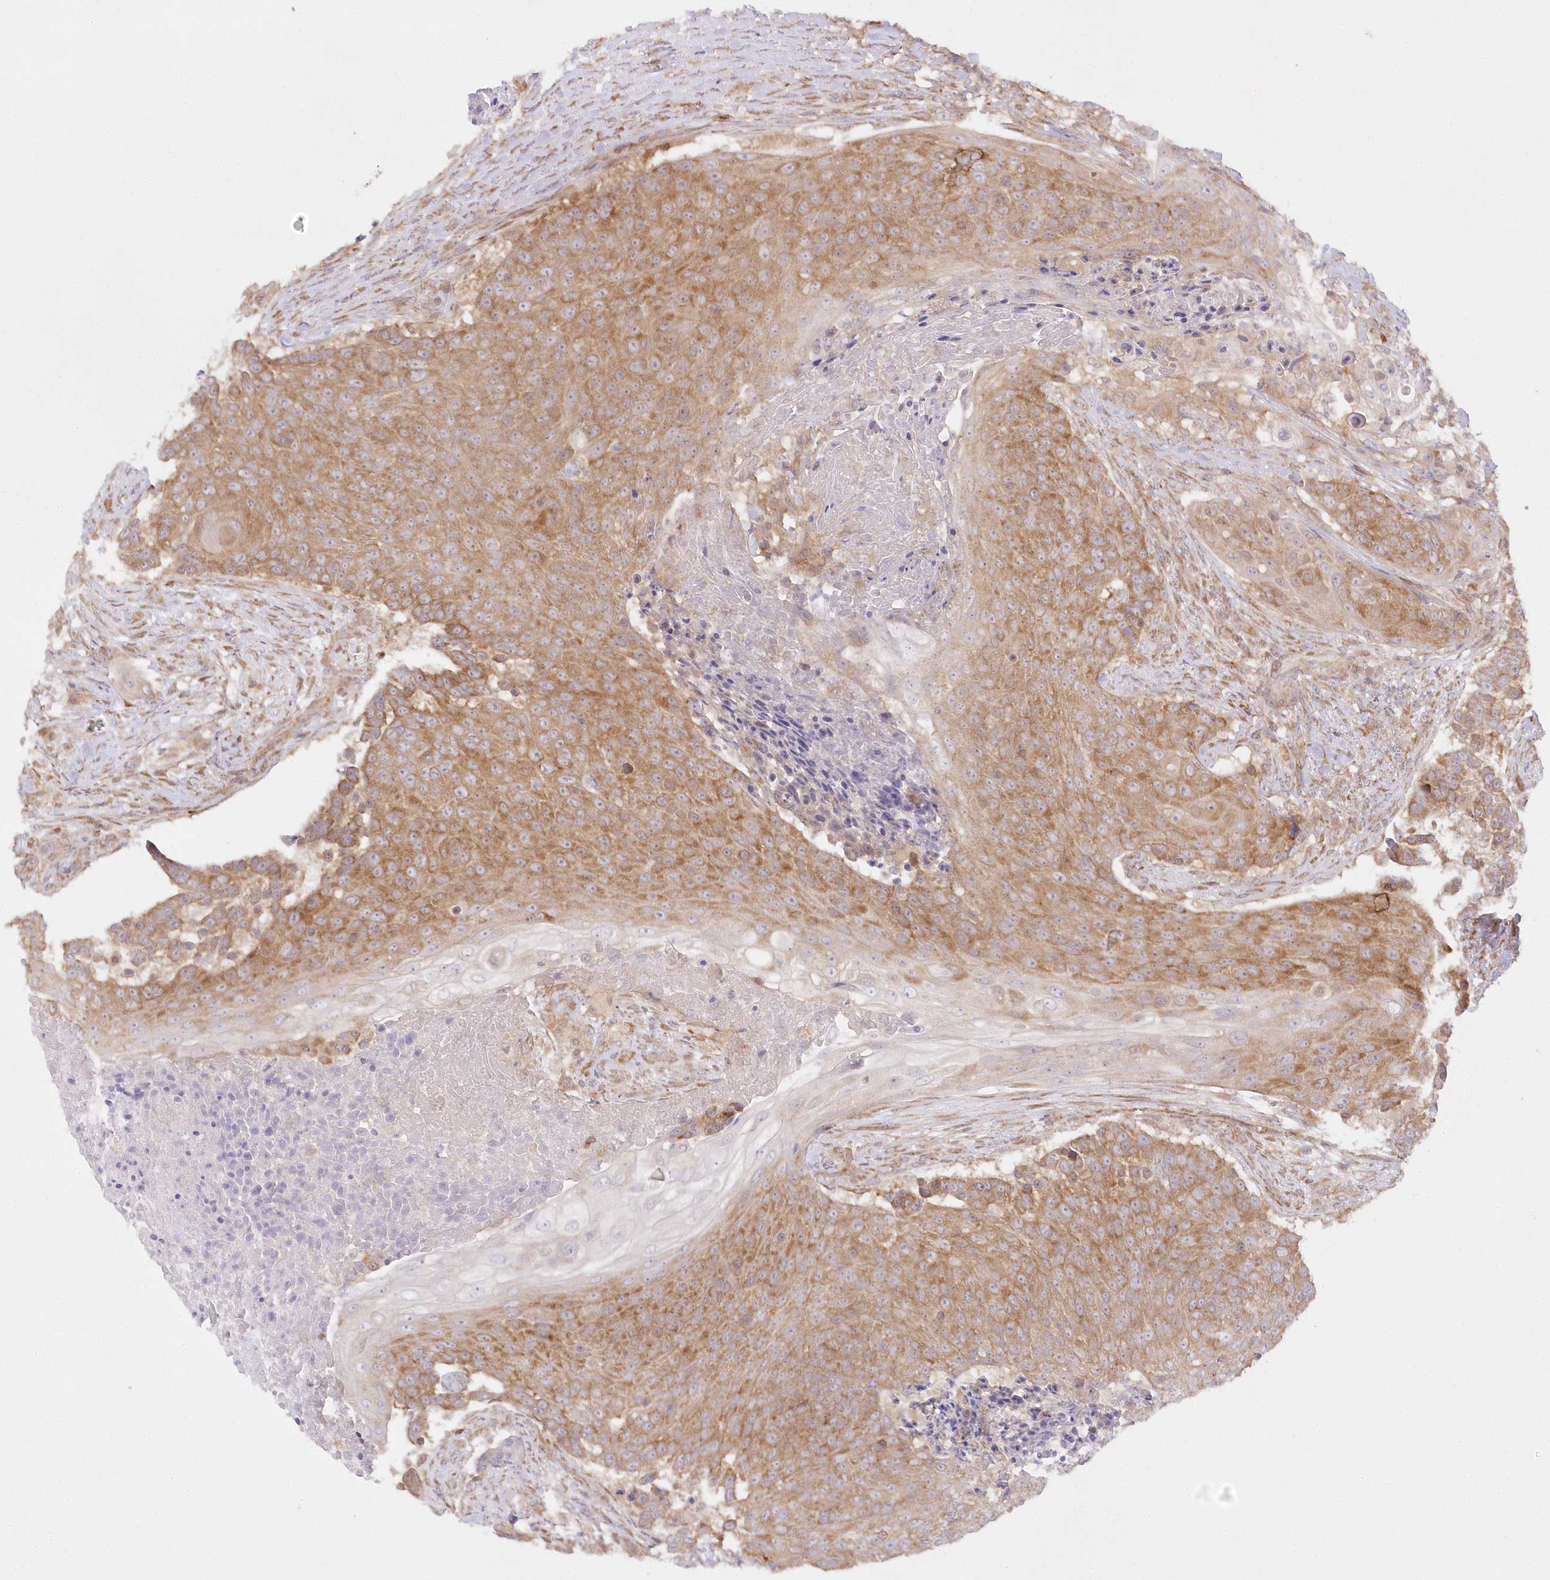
{"staining": {"intensity": "moderate", "quantity": ">75%", "location": "cytoplasmic/membranous"}, "tissue": "urothelial cancer", "cell_type": "Tumor cells", "image_type": "cancer", "snomed": [{"axis": "morphology", "description": "Urothelial carcinoma, High grade"}, {"axis": "topography", "description": "Urinary bladder"}], "caption": "The immunohistochemical stain highlights moderate cytoplasmic/membranous expression in tumor cells of urothelial carcinoma (high-grade) tissue.", "gene": "RNPEP", "patient": {"sex": "female", "age": 63}}